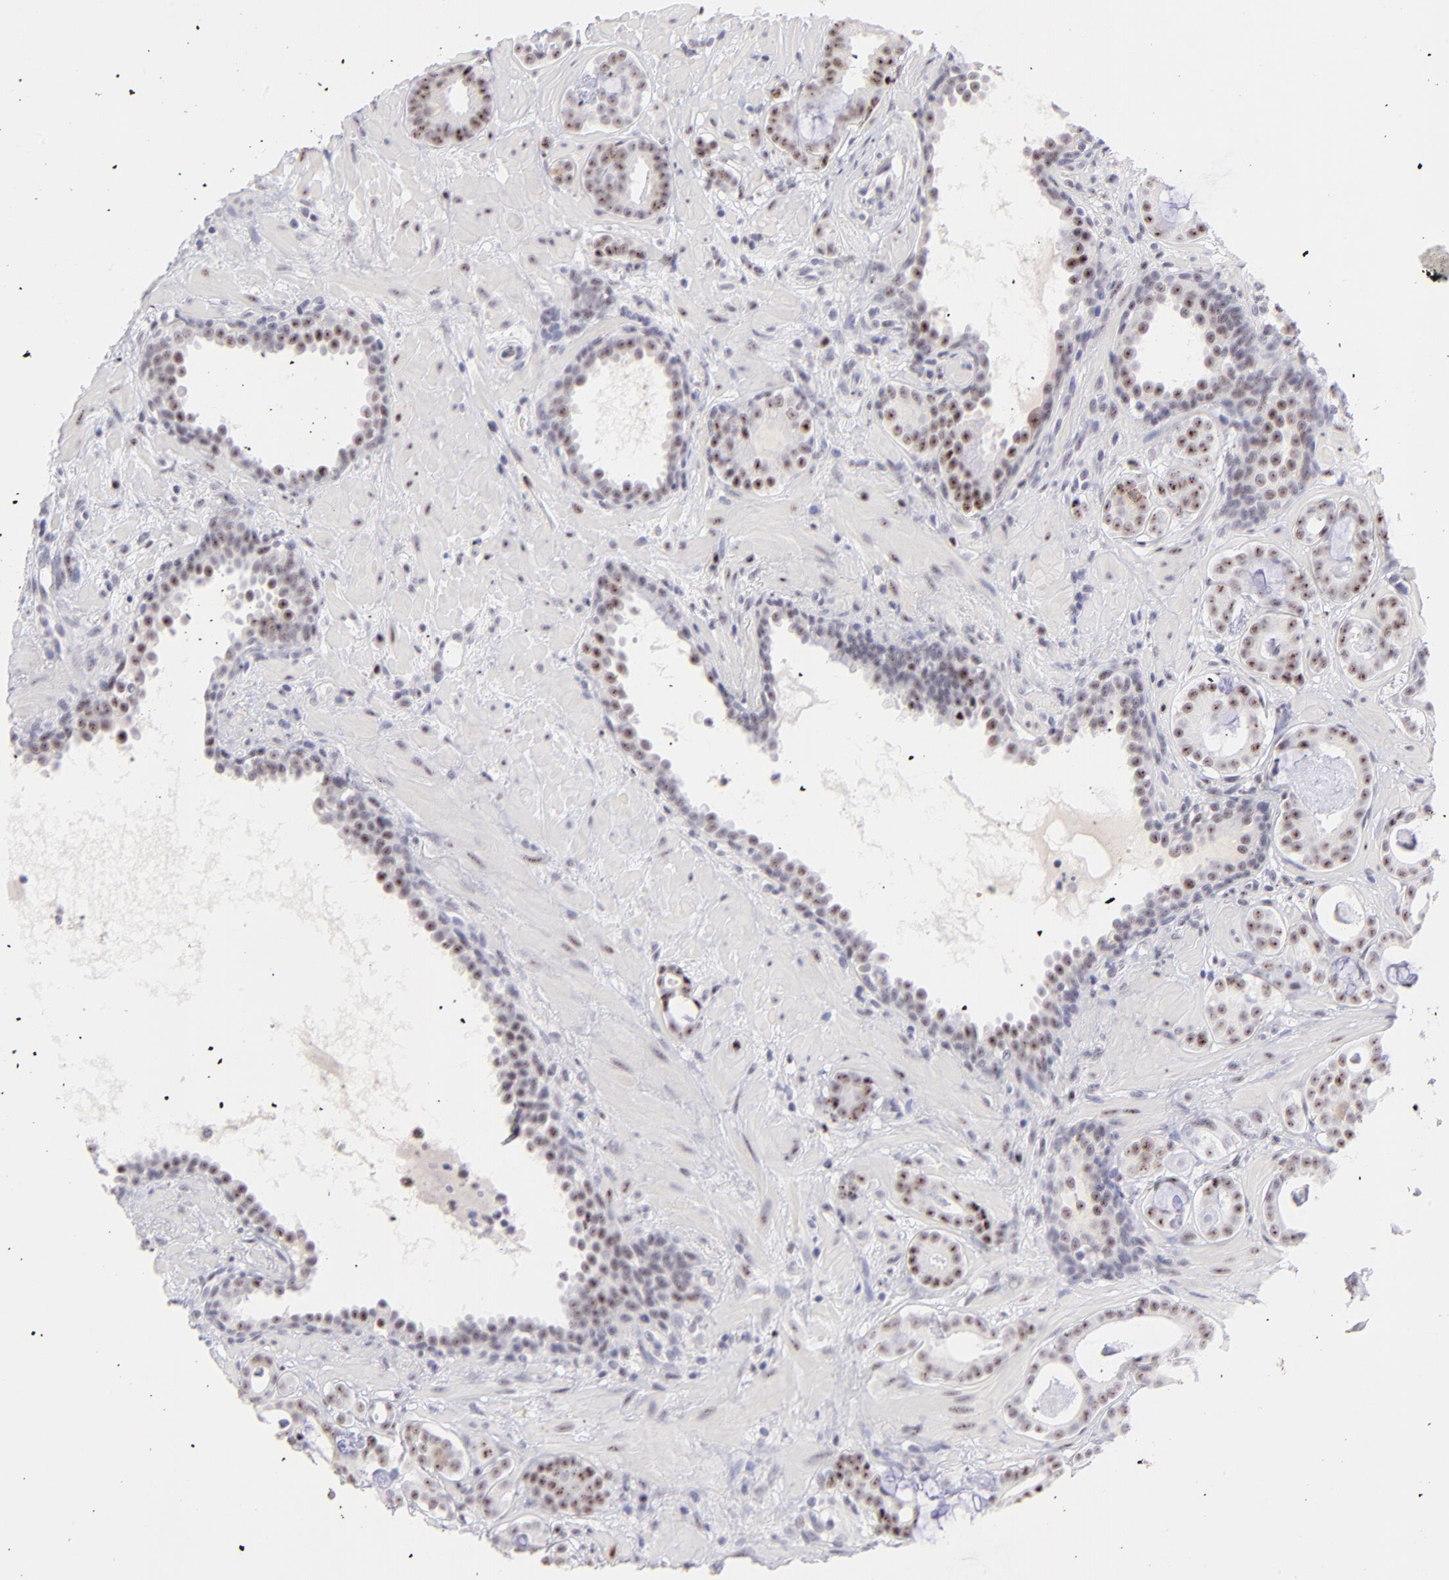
{"staining": {"intensity": "moderate", "quantity": ">75%", "location": "nuclear"}, "tissue": "prostate cancer", "cell_type": "Tumor cells", "image_type": "cancer", "snomed": [{"axis": "morphology", "description": "Adenocarcinoma, Low grade"}, {"axis": "topography", "description": "Prostate"}], "caption": "Protein expression by IHC shows moderate nuclear positivity in about >75% of tumor cells in low-grade adenocarcinoma (prostate).", "gene": "CDC25C", "patient": {"sex": "male", "age": 57}}